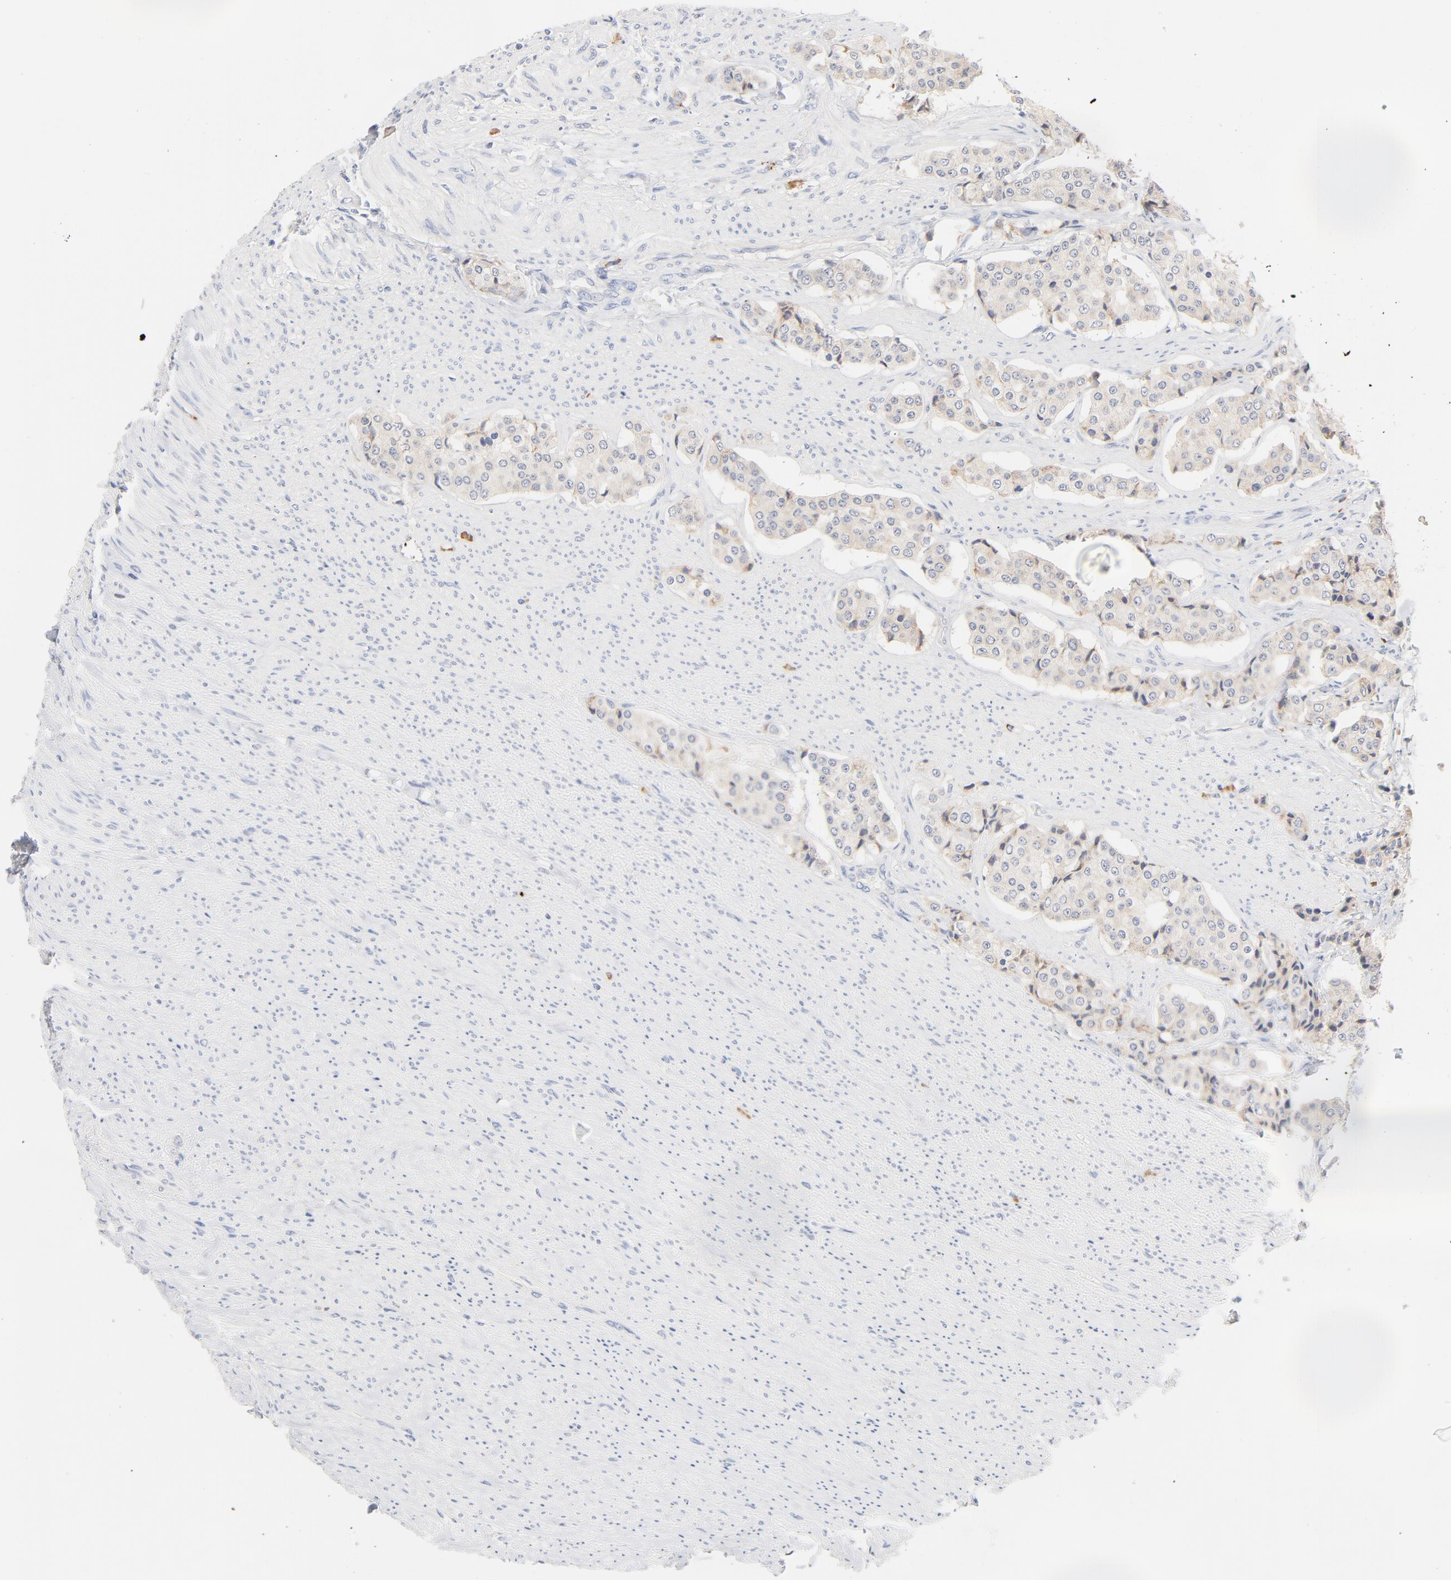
{"staining": {"intensity": "weak", "quantity": ">75%", "location": "cytoplasmic/membranous"}, "tissue": "carcinoid", "cell_type": "Tumor cells", "image_type": "cancer", "snomed": [{"axis": "morphology", "description": "Carcinoid, malignant, NOS"}, {"axis": "topography", "description": "Colon"}], "caption": "The image exhibits a brown stain indicating the presence of a protein in the cytoplasmic/membranous of tumor cells in malignant carcinoid.", "gene": "TLR4", "patient": {"sex": "female", "age": 61}}